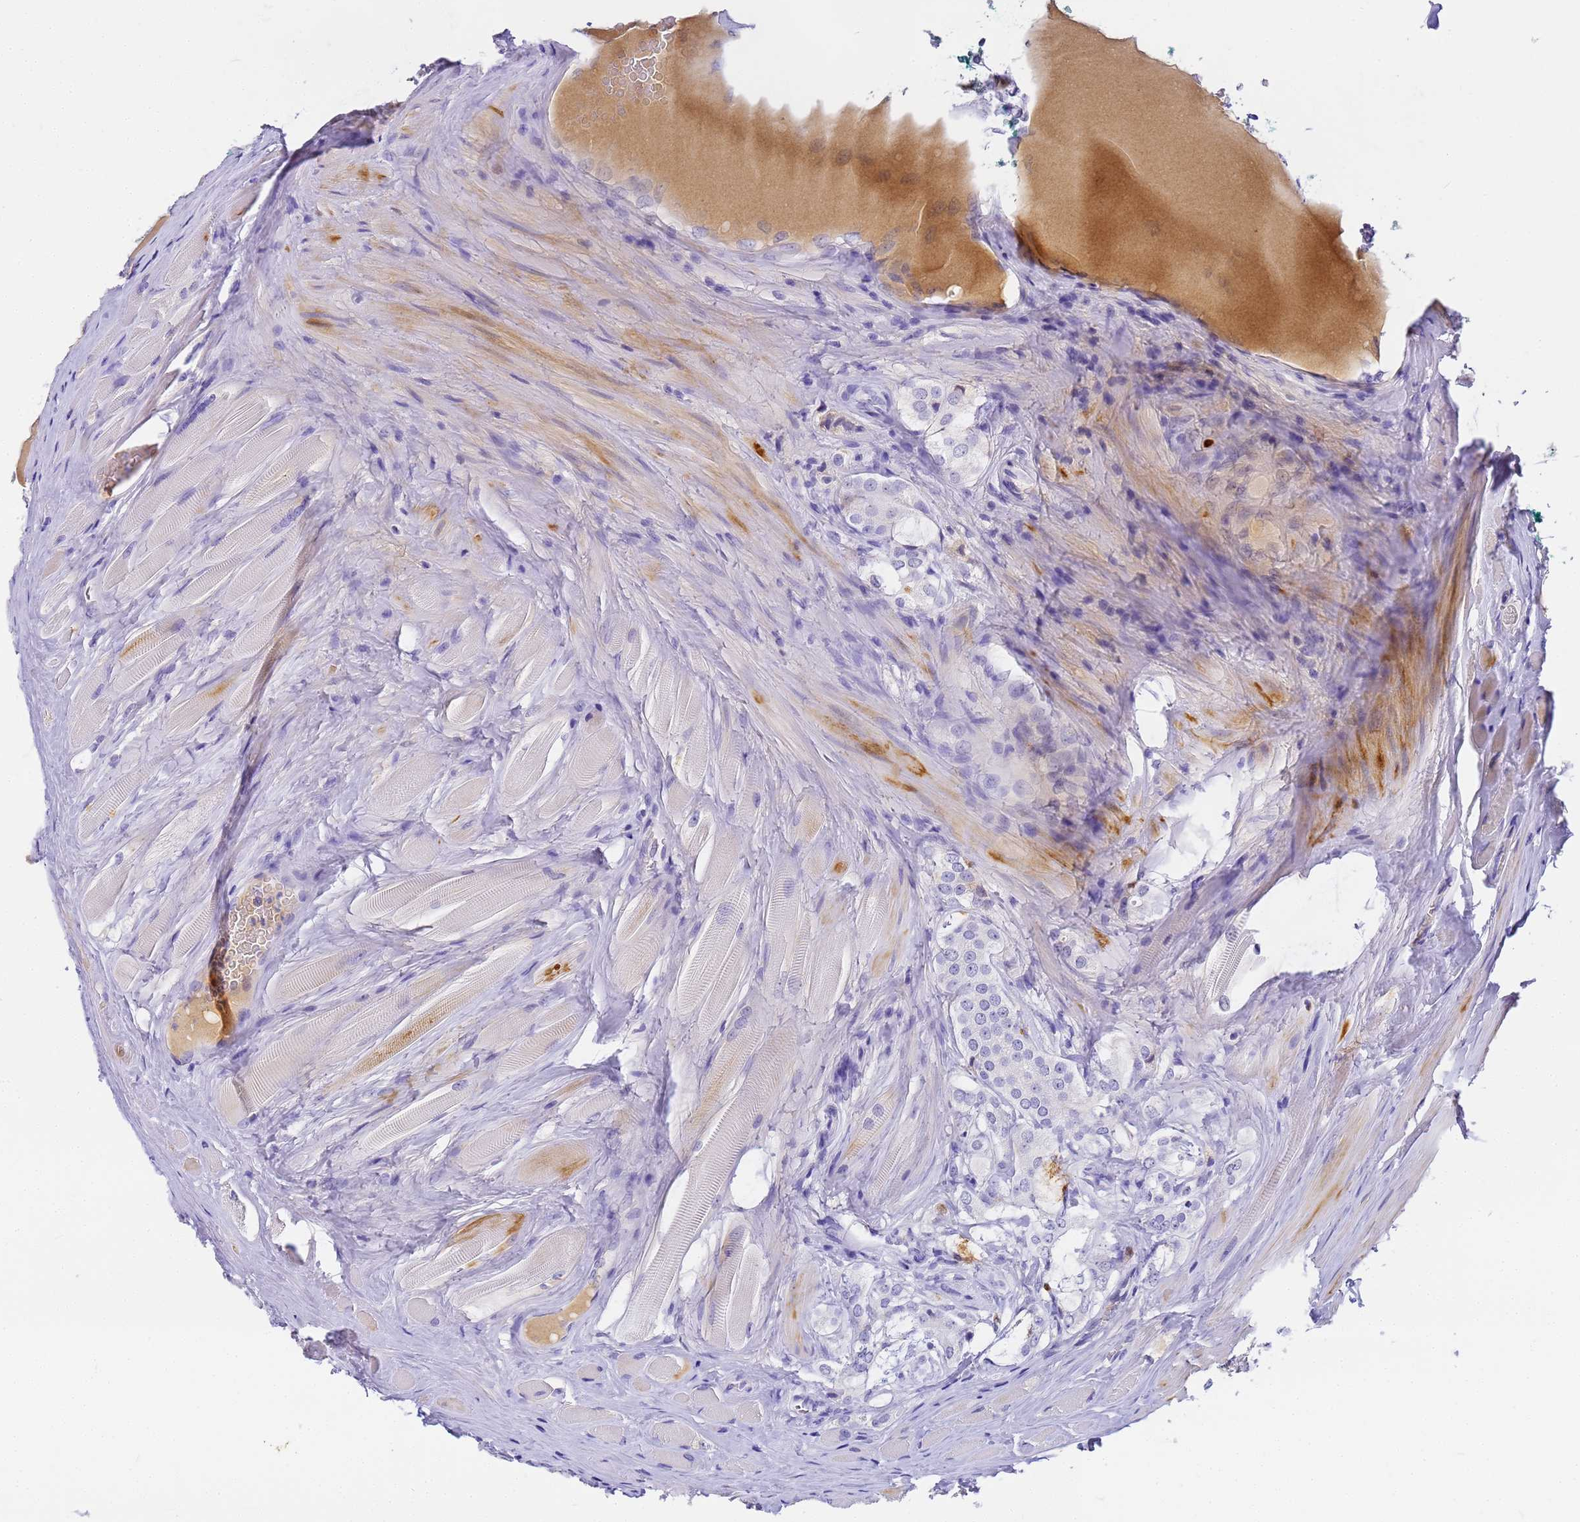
{"staining": {"intensity": "negative", "quantity": "none", "location": "none"}, "tissue": "prostate cancer", "cell_type": "Tumor cells", "image_type": "cancer", "snomed": [{"axis": "morphology", "description": "Adenocarcinoma, High grade"}, {"axis": "topography", "description": "Prostate"}], "caption": "Prostate cancer was stained to show a protein in brown. There is no significant expression in tumor cells.", "gene": "CFHR2", "patient": {"sex": "male", "age": 63}}